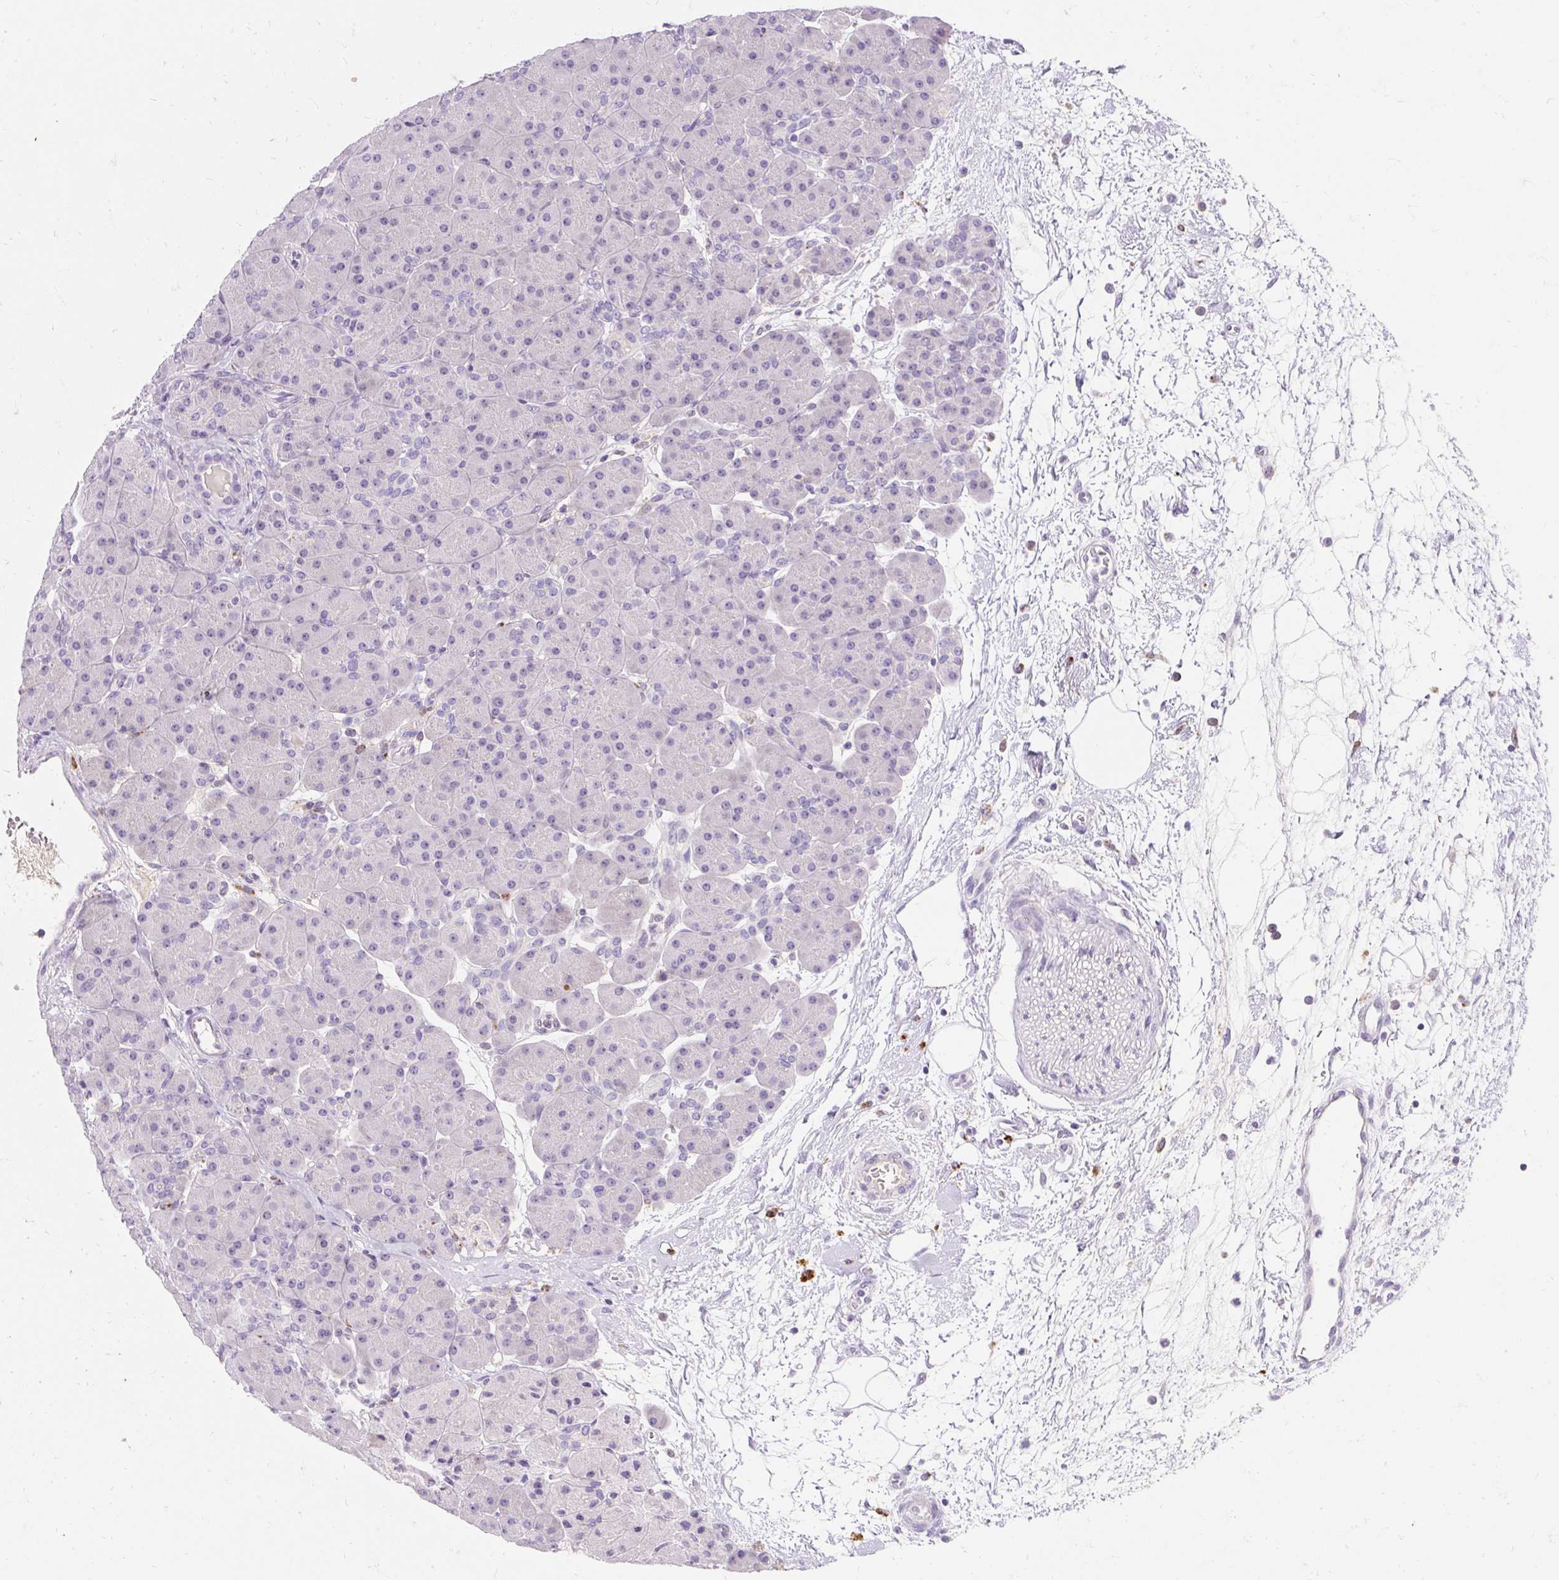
{"staining": {"intensity": "negative", "quantity": "none", "location": "none"}, "tissue": "pancreas", "cell_type": "Exocrine glandular cells", "image_type": "normal", "snomed": [{"axis": "morphology", "description": "Normal tissue, NOS"}, {"axis": "topography", "description": "Pancreas"}], "caption": "Immunohistochemistry (IHC) photomicrograph of unremarkable pancreas stained for a protein (brown), which exhibits no staining in exocrine glandular cells. (Brightfield microscopy of DAB IHC at high magnification).", "gene": "TMEM150C", "patient": {"sex": "male", "age": 66}}